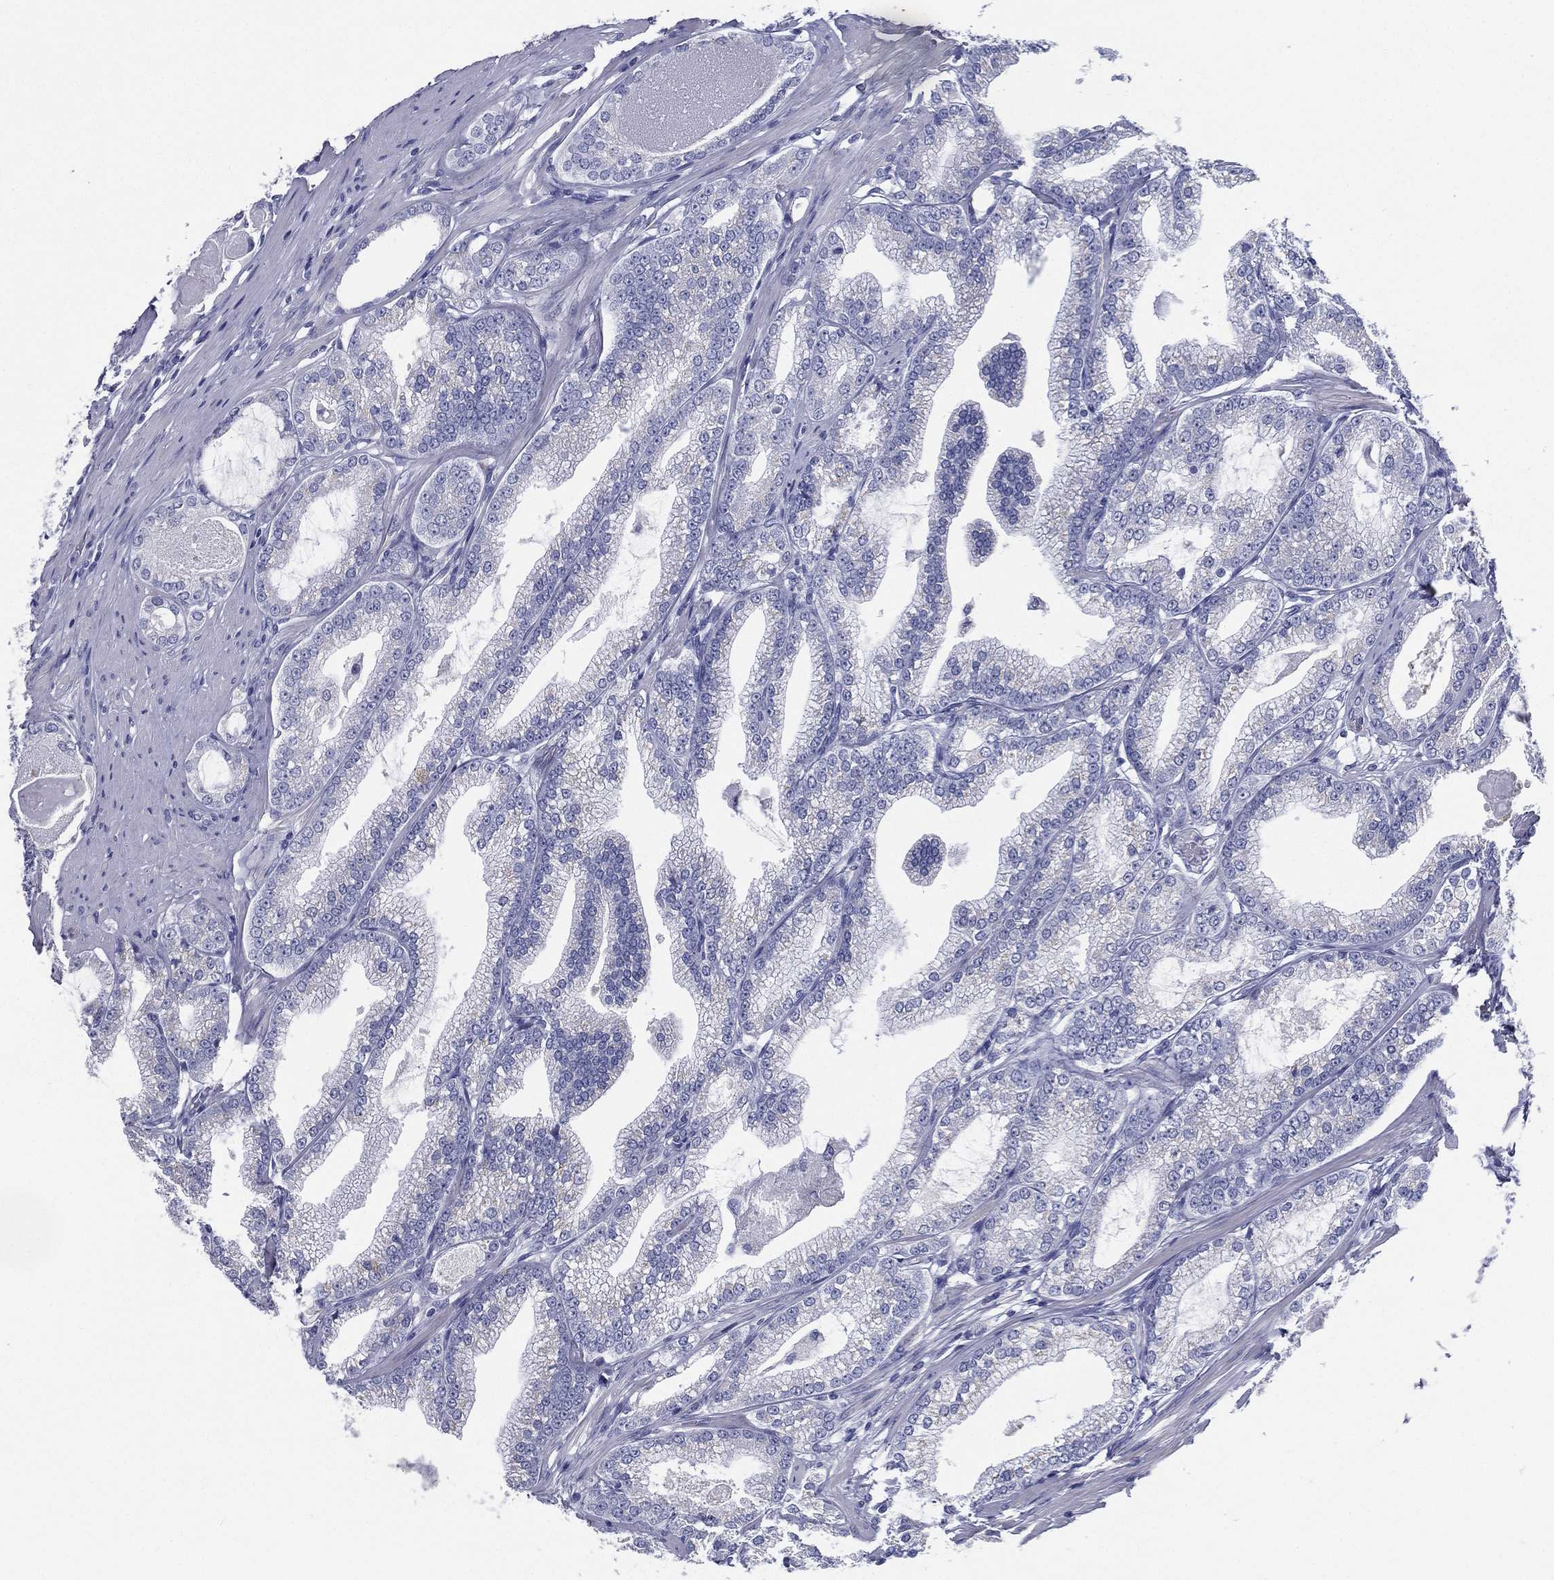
{"staining": {"intensity": "negative", "quantity": "none", "location": "none"}, "tissue": "prostate cancer", "cell_type": "Tumor cells", "image_type": "cancer", "snomed": [{"axis": "morphology", "description": "Adenocarcinoma, High grade"}, {"axis": "topography", "description": "Prostate and seminal vesicle, NOS"}], "caption": "Image shows no significant protein staining in tumor cells of adenocarcinoma (high-grade) (prostate).", "gene": "RSPH4A", "patient": {"sex": "male", "age": 62}}